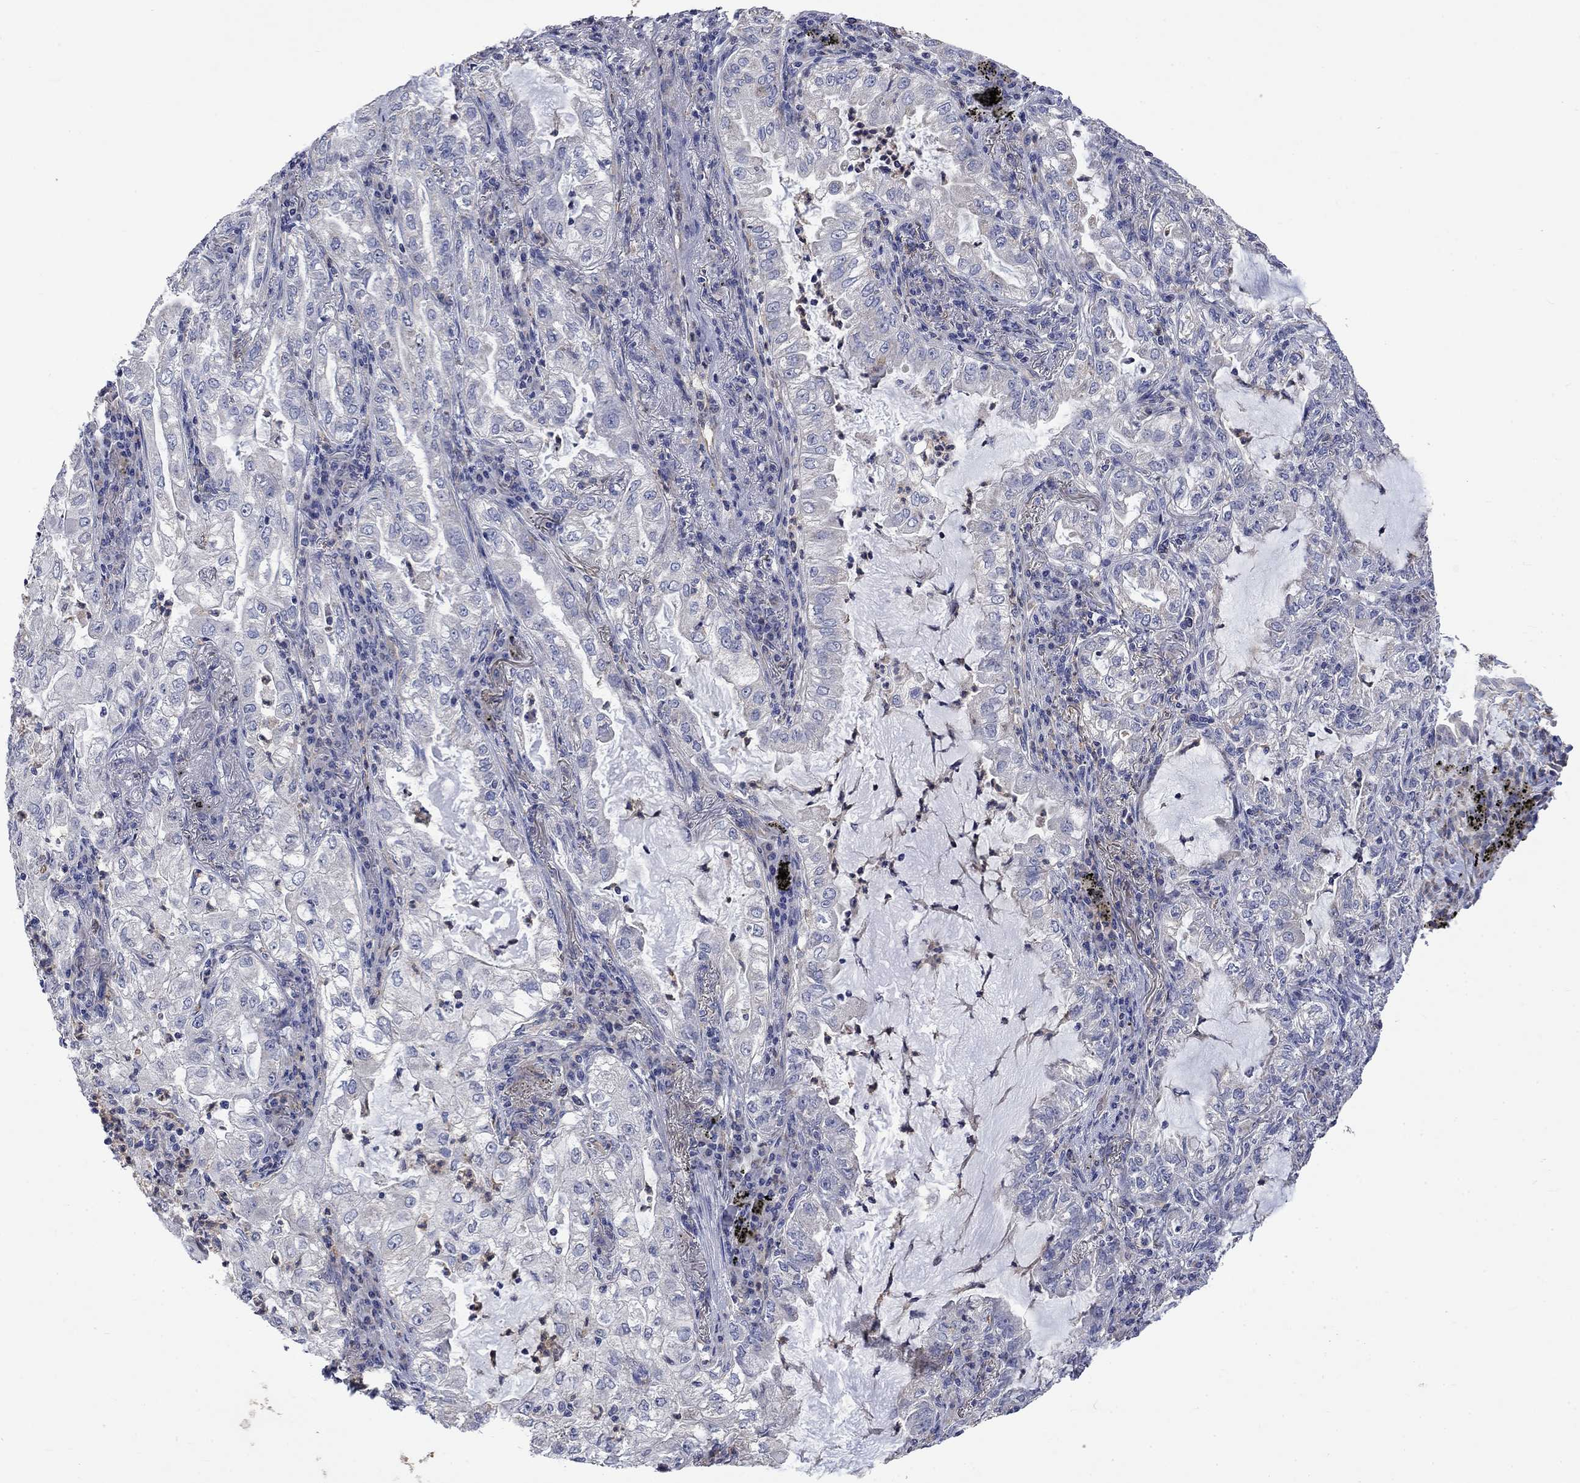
{"staining": {"intensity": "negative", "quantity": "none", "location": "none"}, "tissue": "lung cancer", "cell_type": "Tumor cells", "image_type": "cancer", "snomed": [{"axis": "morphology", "description": "Adenocarcinoma, NOS"}, {"axis": "topography", "description": "Lung"}], "caption": "This is an immunohistochemistry micrograph of human lung cancer. There is no staining in tumor cells.", "gene": "CAMKK2", "patient": {"sex": "female", "age": 73}}